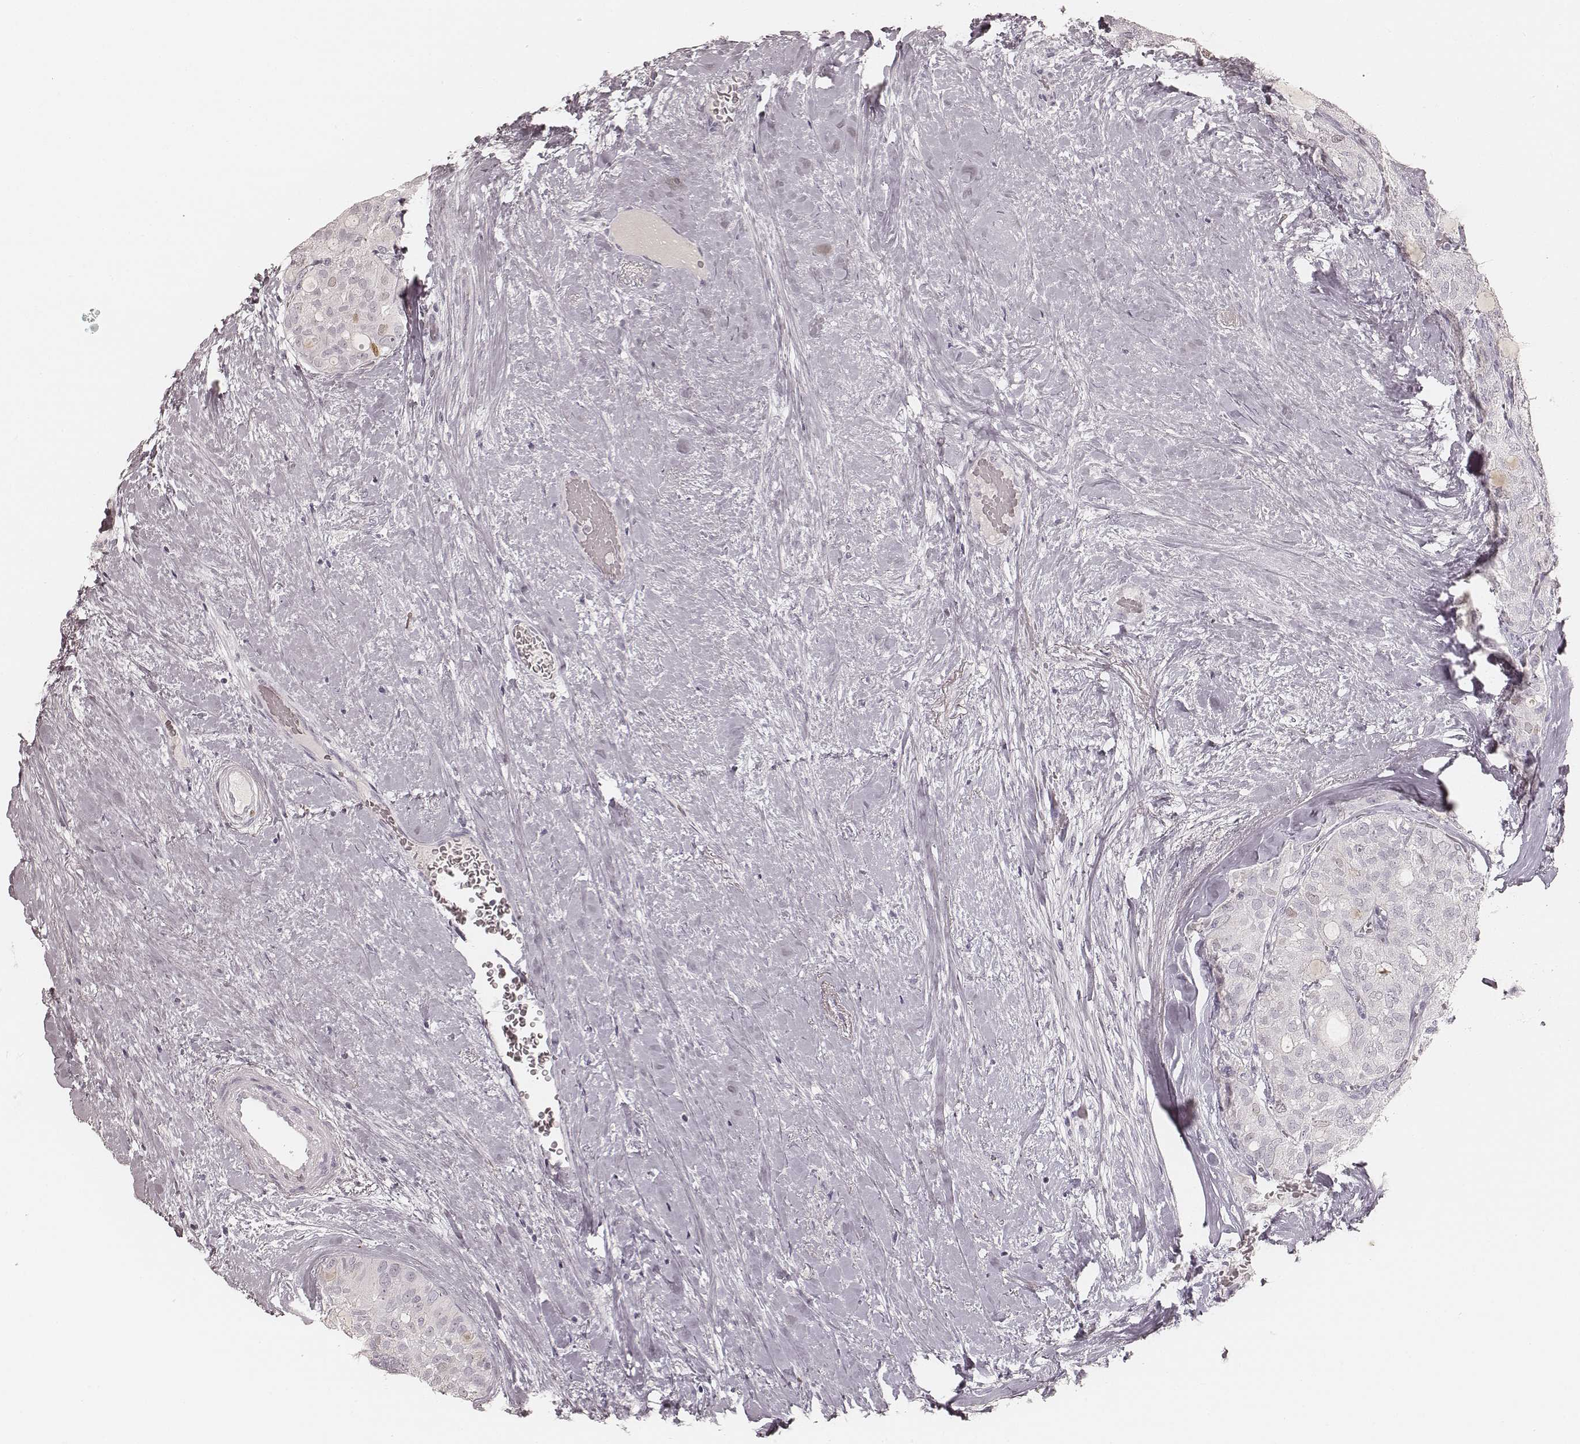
{"staining": {"intensity": "negative", "quantity": "none", "location": "none"}, "tissue": "thyroid cancer", "cell_type": "Tumor cells", "image_type": "cancer", "snomed": [{"axis": "morphology", "description": "Follicular adenoma carcinoma, NOS"}, {"axis": "topography", "description": "Thyroid gland"}], "caption": "Immunohistochemistry photomicrograph of thyroid cancer stained for a protein (brown), which reveals no expression in tumor cells. The staining was performed using DAB (3,3'-diaminobenzidine) to visualize the protein expression in brown, while the nuclei were stained in blue with hematoxylin (Magnification: 20x).", "gene": "TEX37", "patient": {"sex": "male", "age": 75}}